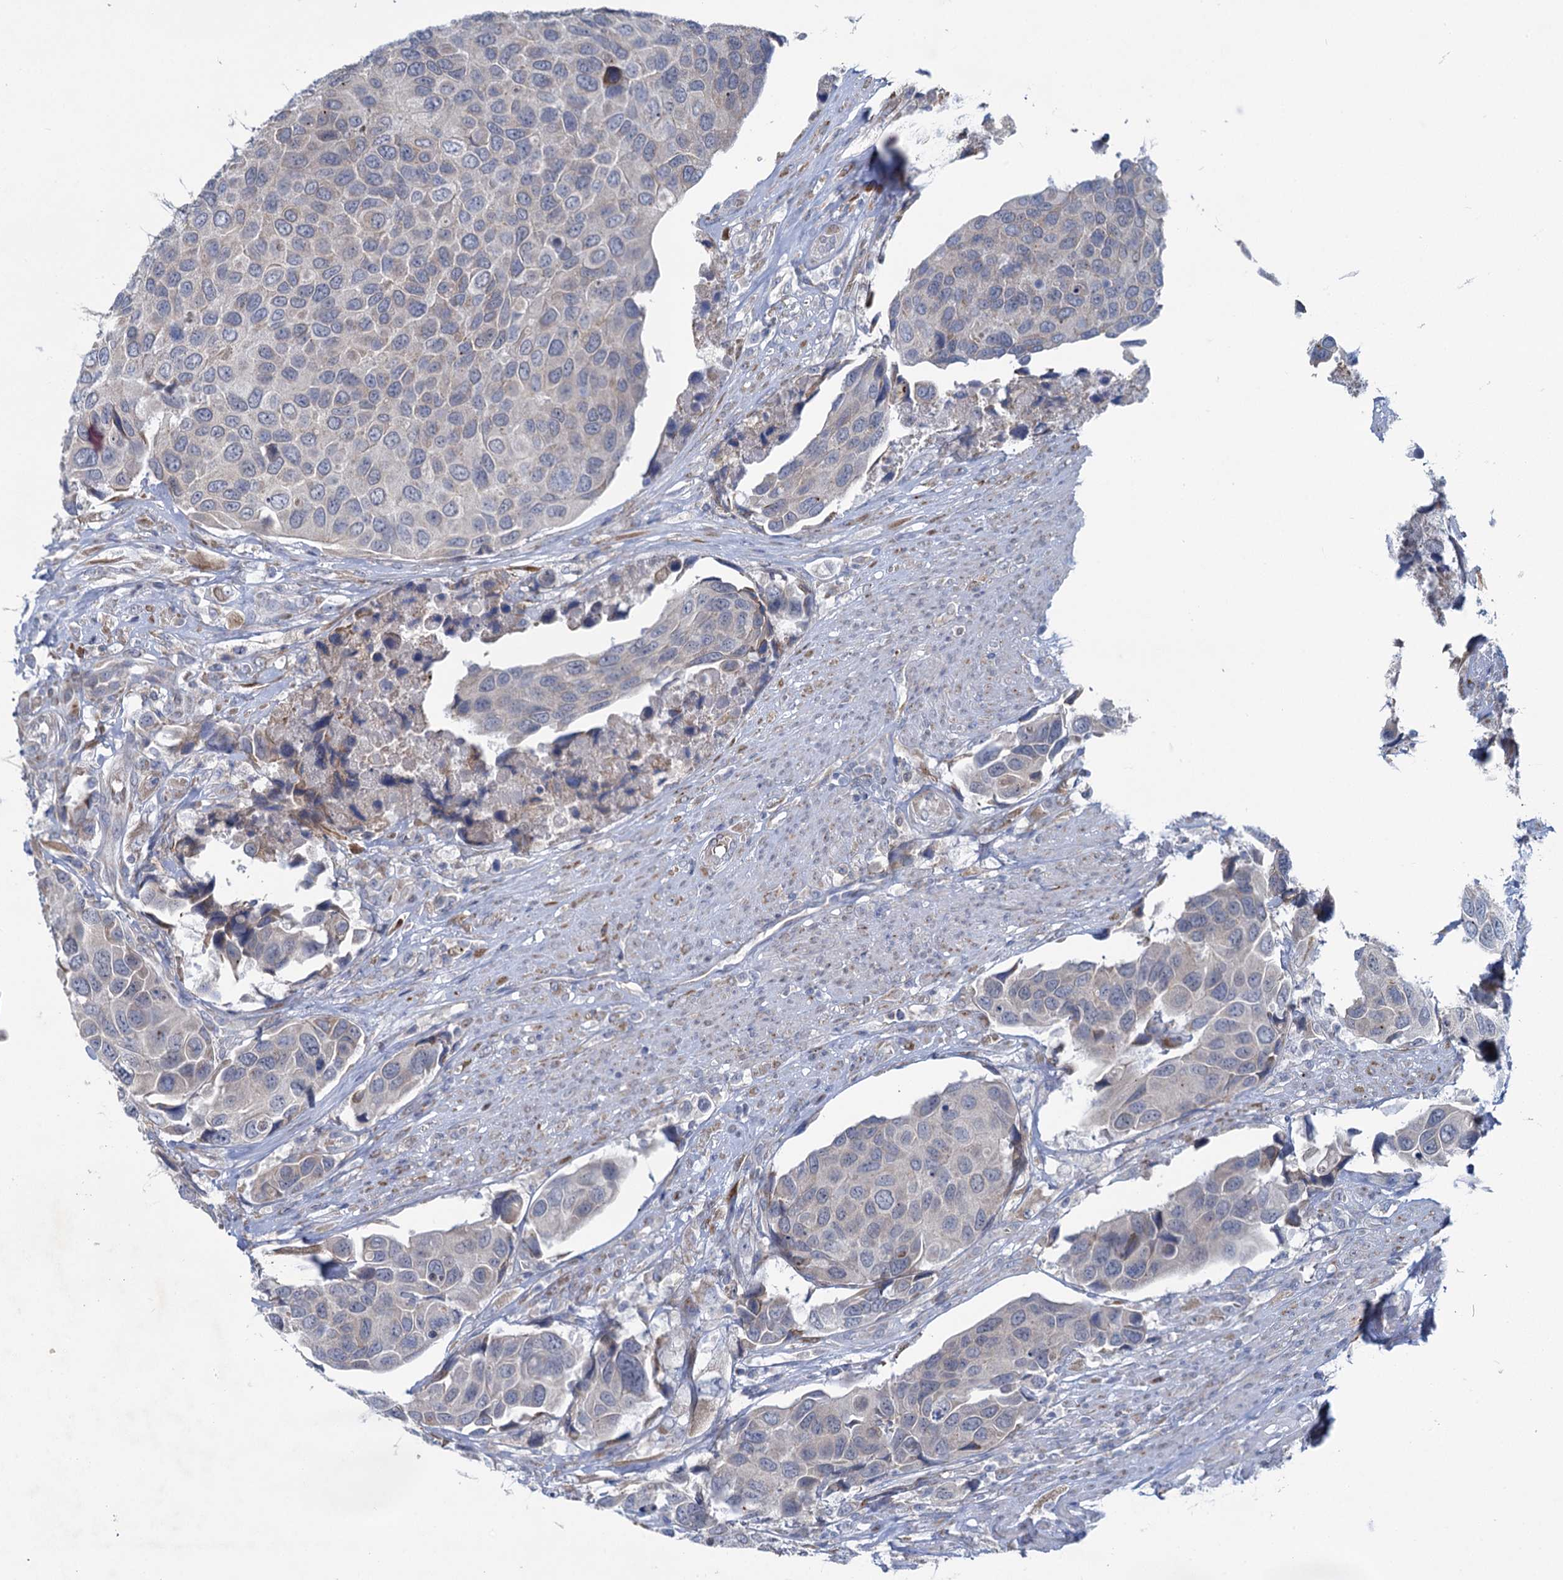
{"staining": {"intensity": "negative", "quantity": "none", "location": "none"}, "tissue": "urothelial cancer", "cell_type": "Tumor cells", "image_type": "cancer", "snomed": [{"axis": "morphology", "description": "Urothelial carcinoma, High grade"}, {"axis": "topography", "description": "Urinary bladder"}], "caption": "This is a photomicrograph of immunohistochemistry (IHC) staining of urothelial carcinoma (high-grade), which shows no positivity in tumor cells.", "gene": "PRSS35", "patient": {"sex": "male", "age": 74}}